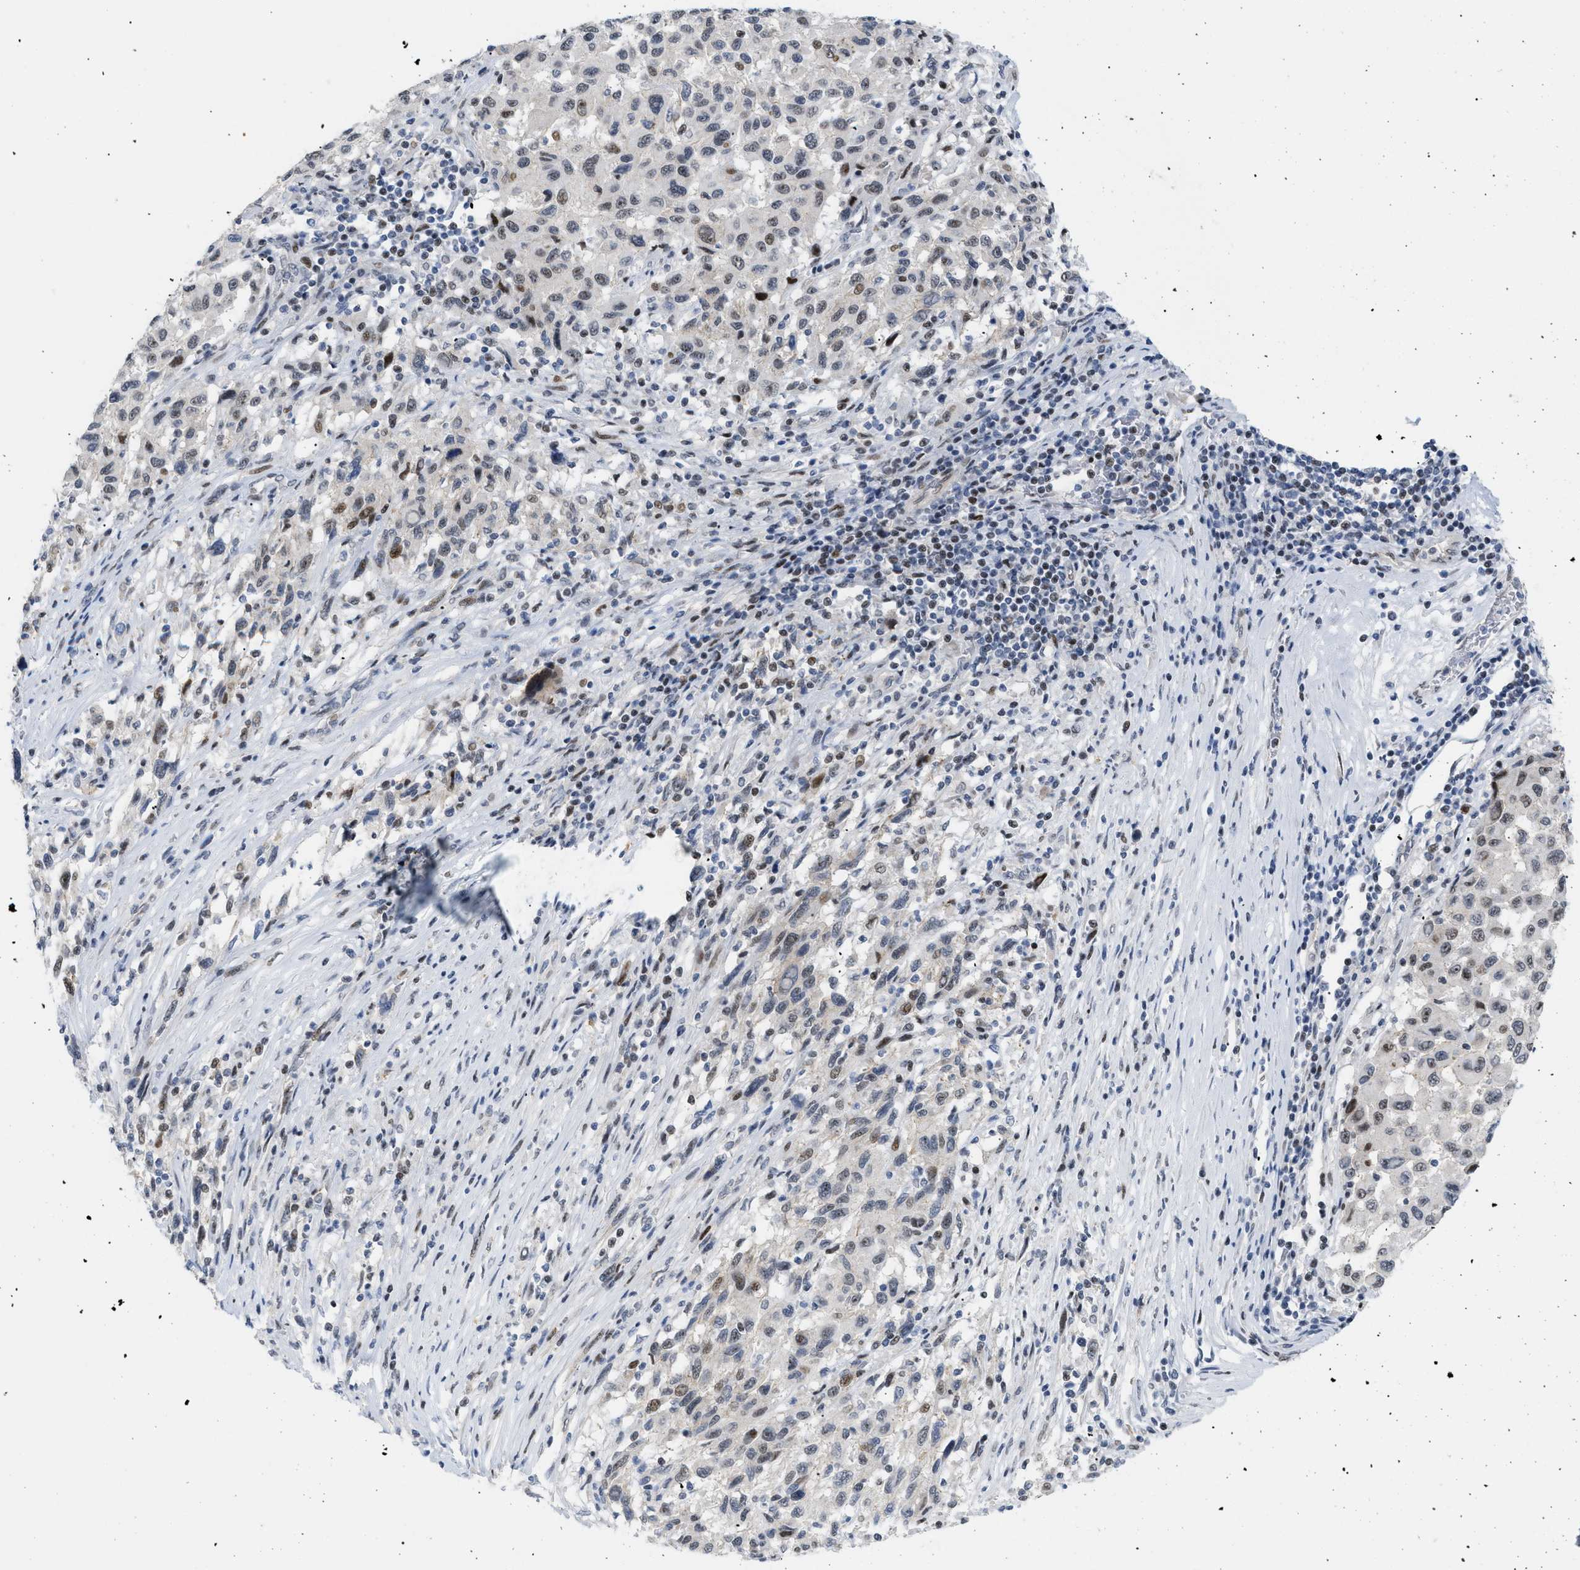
{"staining": {"intensity": "moderate", "quantity": ">75%", "location": "nuclear"}, "tissue": "melanoma", "cell_type": "Tumor cells", "image_type": "cancer", "snomed": [{"axis": "morphology", "description": "Malignant melanoma, Metastatic site"}, {"axis": "topography", "description": "Lymph node"}], "caption": "Malignant melanoma (metastatic site) was stained to show a protein in brown. There is medium levels of moderate nuclear staining in approximately >75% of tumor cells. Ihc stains the protein of interest in brown and the nuclei are stained blue.", "gene": "MED1", "patient": {"sex": "male", "age": 61}}